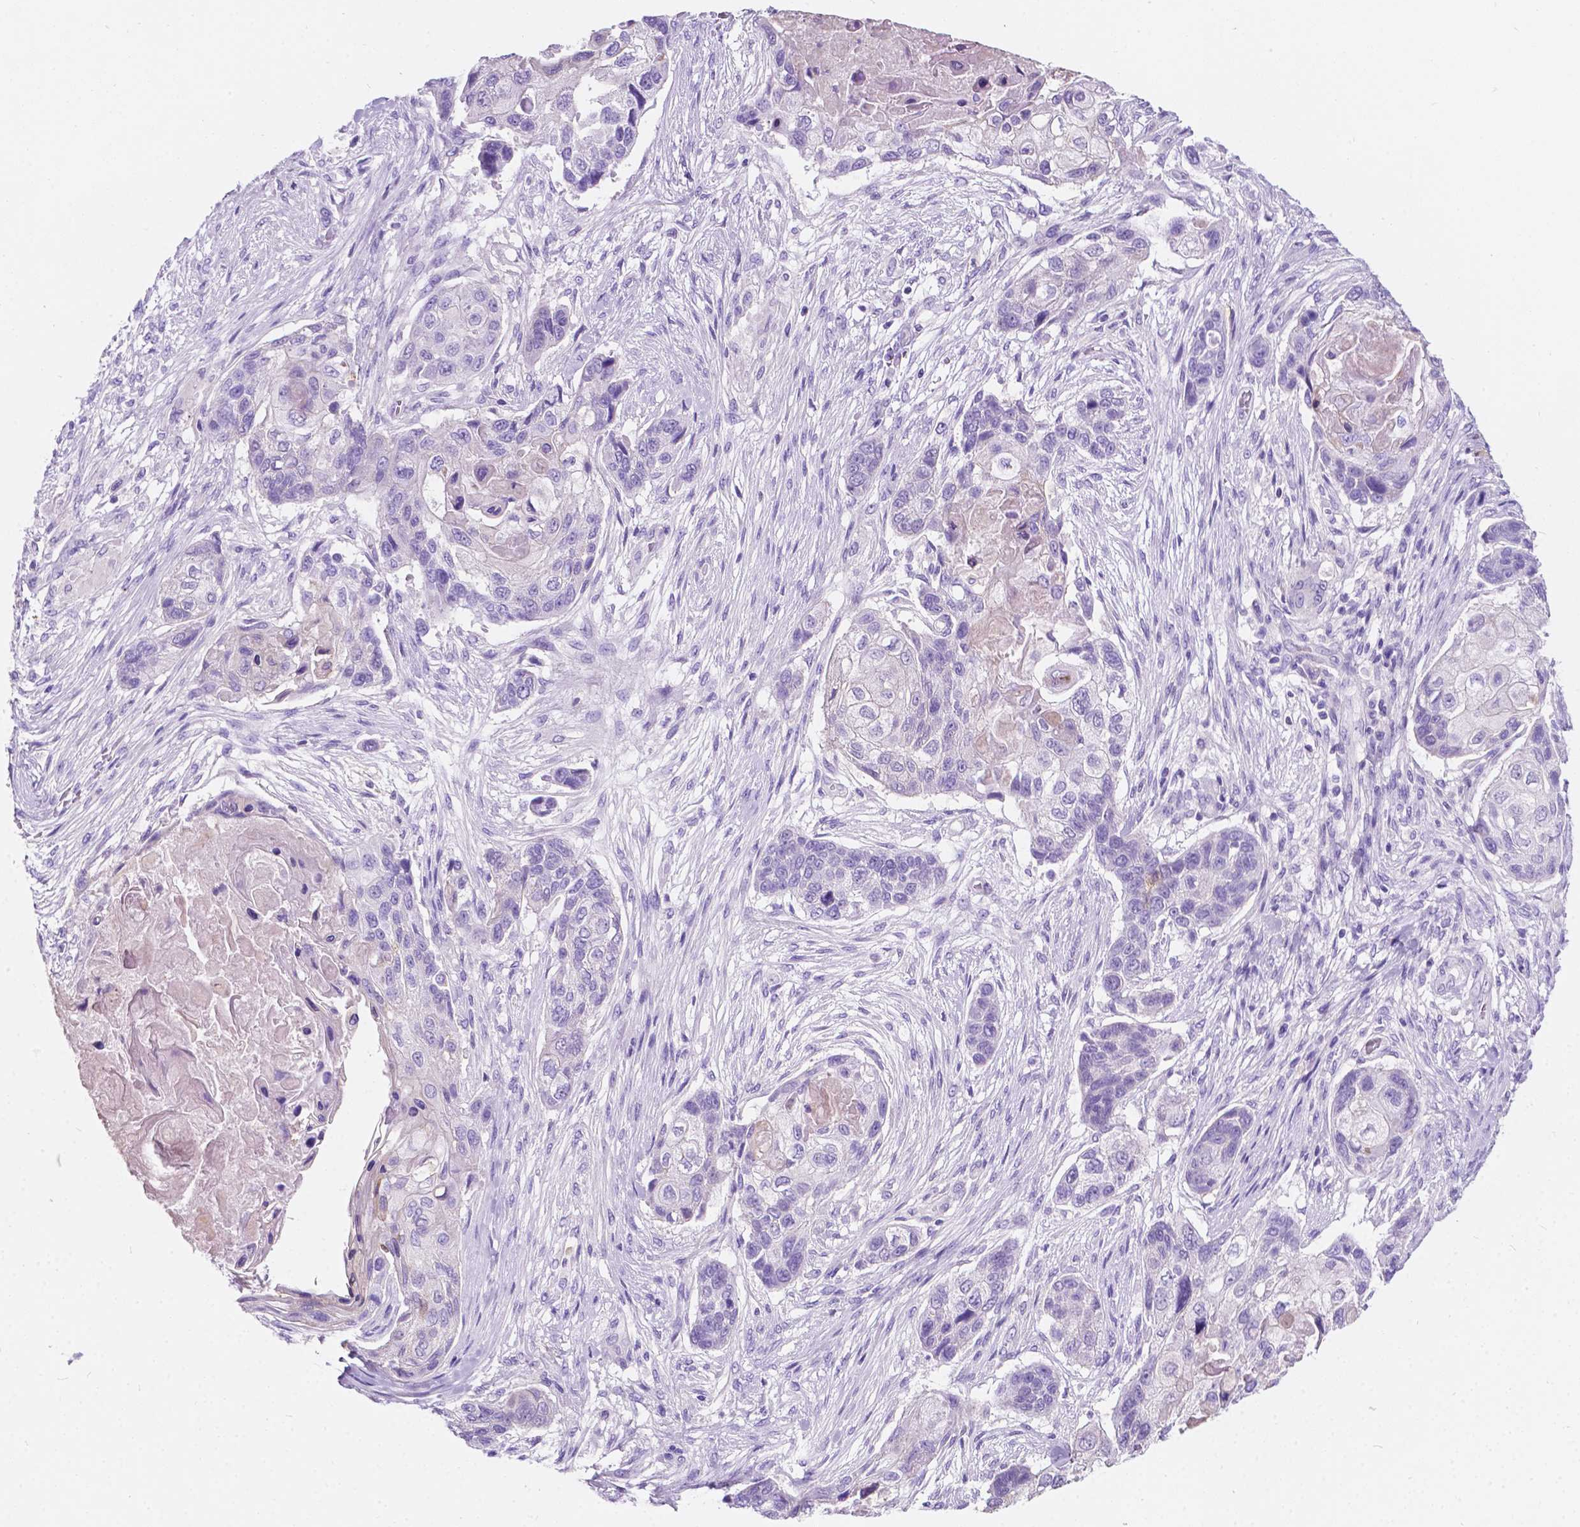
{"staining": {"intensity": "negative", "quantity": "none", "location": "none"}, "tissue": "lung cancer", "cell_type": "Tumor cells", "image_type": "cancer", "snomed": [{"axis": "morphology", "description": "Squamous cell carcinoma, NOS"}, {"axis": "topography", "description": "Lung"}], "caption": "This is an immunohistochemistry image of human squamous cell carcinoma (lung). There is no staining in tumor cells.", "gene": "GNAO1", "patient": {"sex": "male", "age": 69}}